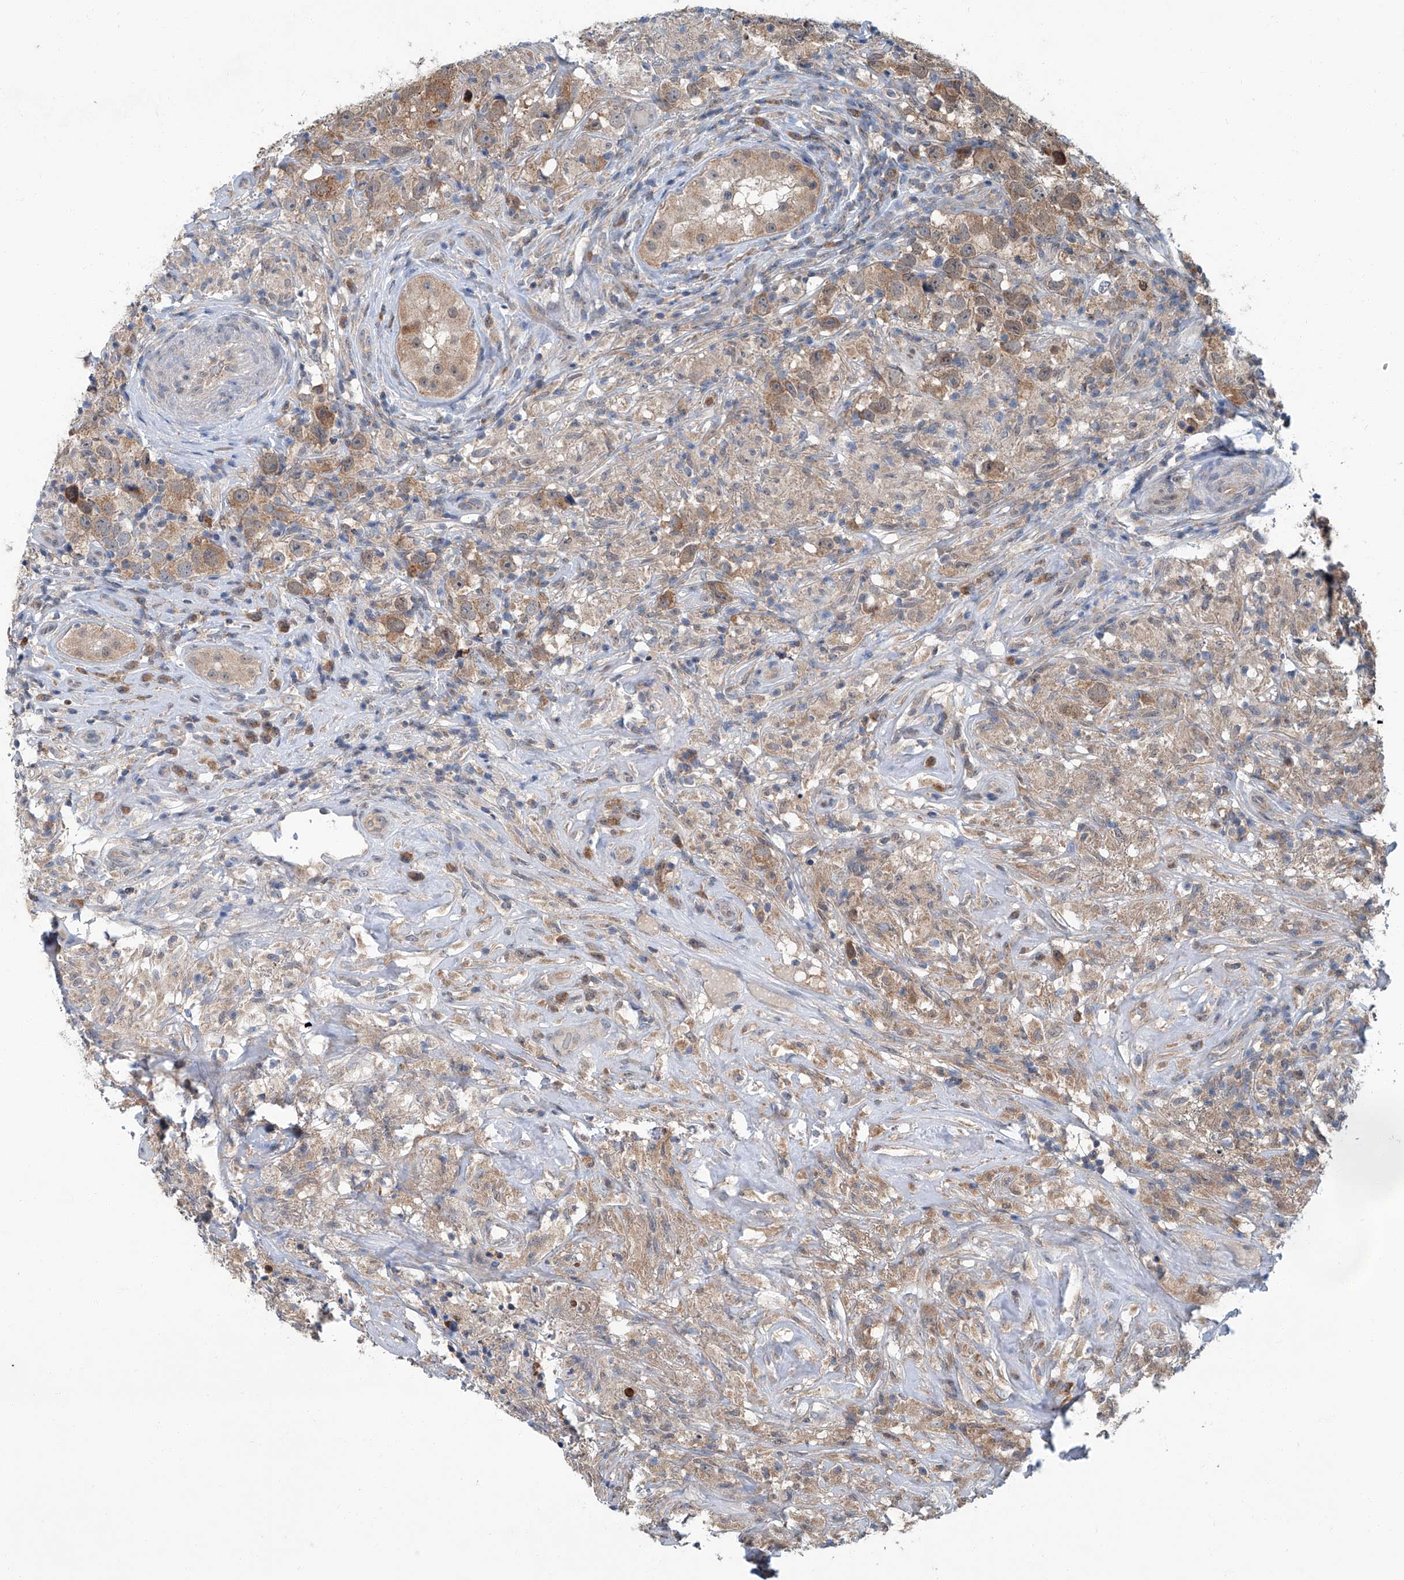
{"staining": {"intensity": "weak", "quantity": ">75%", "location": "cytoplasmic/membranous"}, "tissue": "testis cancer", "cell_type": "Tumor cells", "image_type": "cancer", "snomed": [{"axis": "morphology", "description": "Seminoma, NOS"}, {"axis": "topography", "description": "Testis"}], "caption": "Testis seminoma was stained to show a protein in brown. There is low levels of weak cytoplasmic/membranous staining in about >75% of tumor cells.", "gene": "CLK1", "patient": {"sex": "male", "age": 49}}